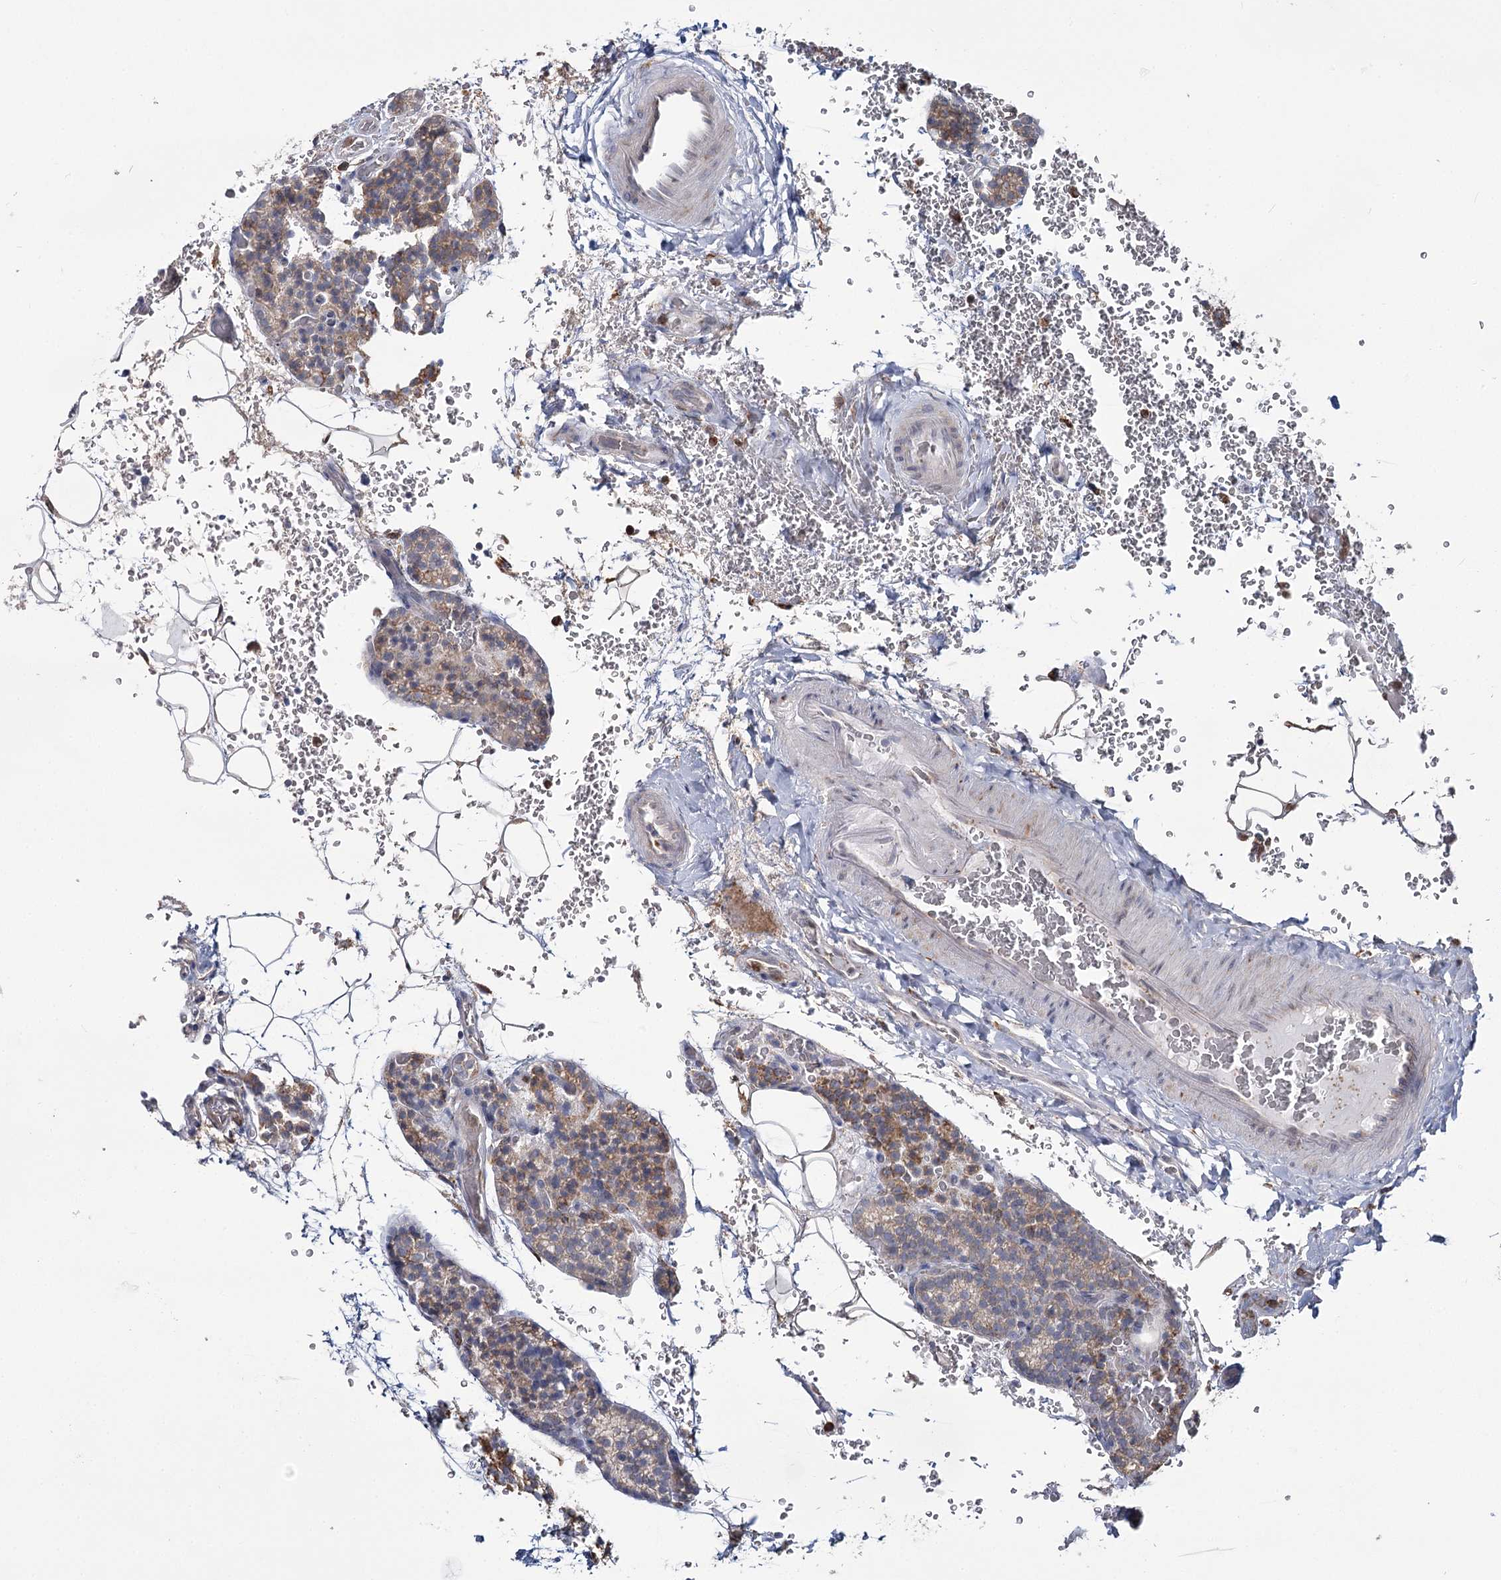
{"staining": {"intensity": "weak", "quantity": "25%-75%", "location": "cytoplasmic/membranous"}, "tissue": "parathyroid gland", "cell_type": "Glandular cells", "image_type": "normal", "snomed": [{"axis": "morphology", "description": "Normal tissue, NOS"}, {"axis": "topography", "description": "Parathyroid gland"}], "caption": "Immunohistochemical staining of normal parathyroid gland demonstrates low levels of weak cytoplasmic/membranous expression in about 25%-75% of glandular cells. (Stains: DAB in brown, nuclei in blue, Microscopy: brightfield microscopy at high magnification).", "gene": "ZCCHC9", "patient": {"sex": "male", "age": 50}}